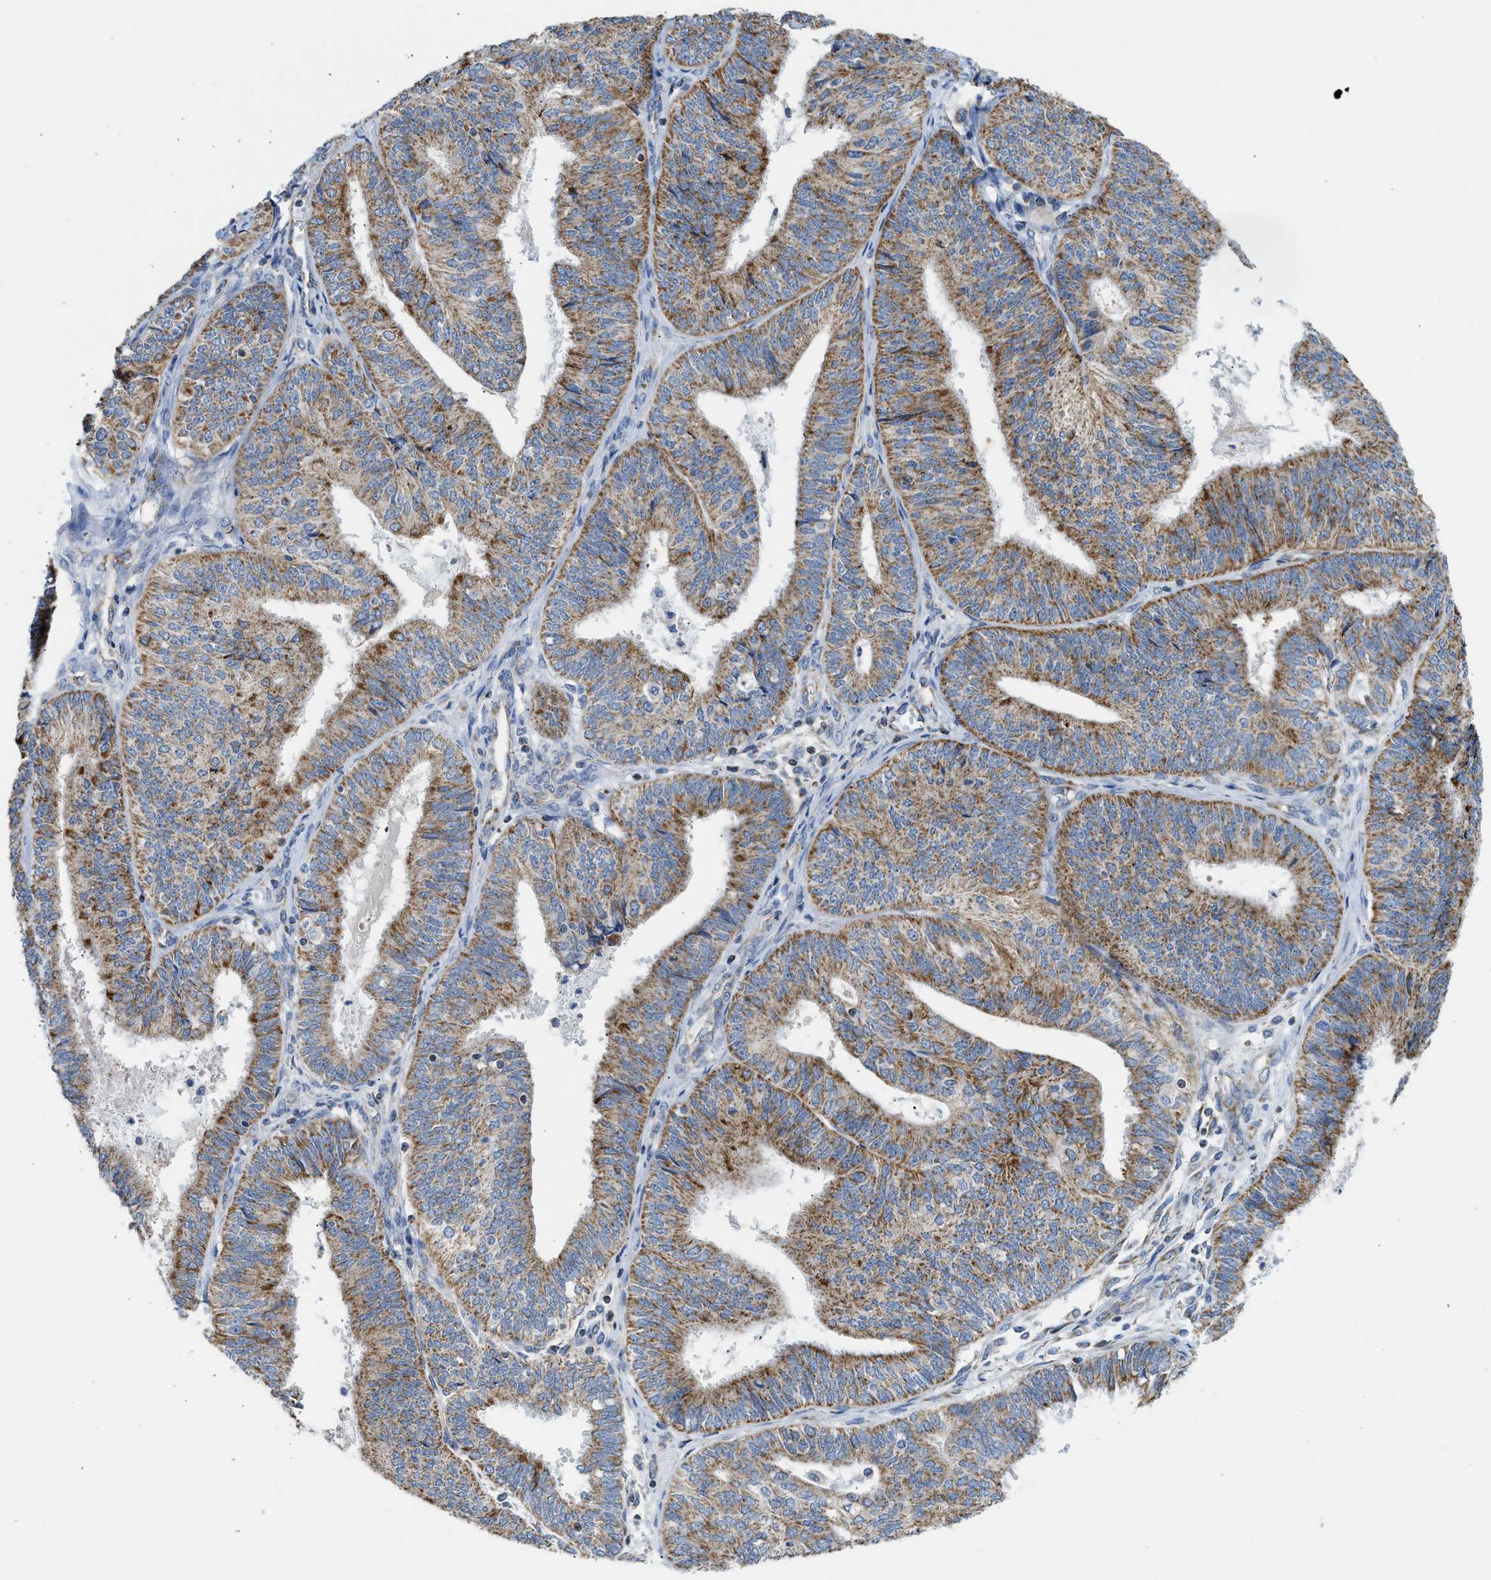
{"staining": {"intensity": "moderate", "quantity": ">75%", "location": "cytoplasmic/membranous"}, "tissue": "endometrial cancer", "cell_type": "Tumor cells", "image_type": "cancer", "snomed": [{"axis": "morphology", "description": "Adenocarcinoma, NOS"}, {"axis": "topography", "description": "Endometrium"}], "caption": "Human adenocarcinoma (endometrial) stained with a protein marker displays moderate staining in tumor cells.", "gene": "GOT2", "patient": {"sex": "female", "age": 58}}